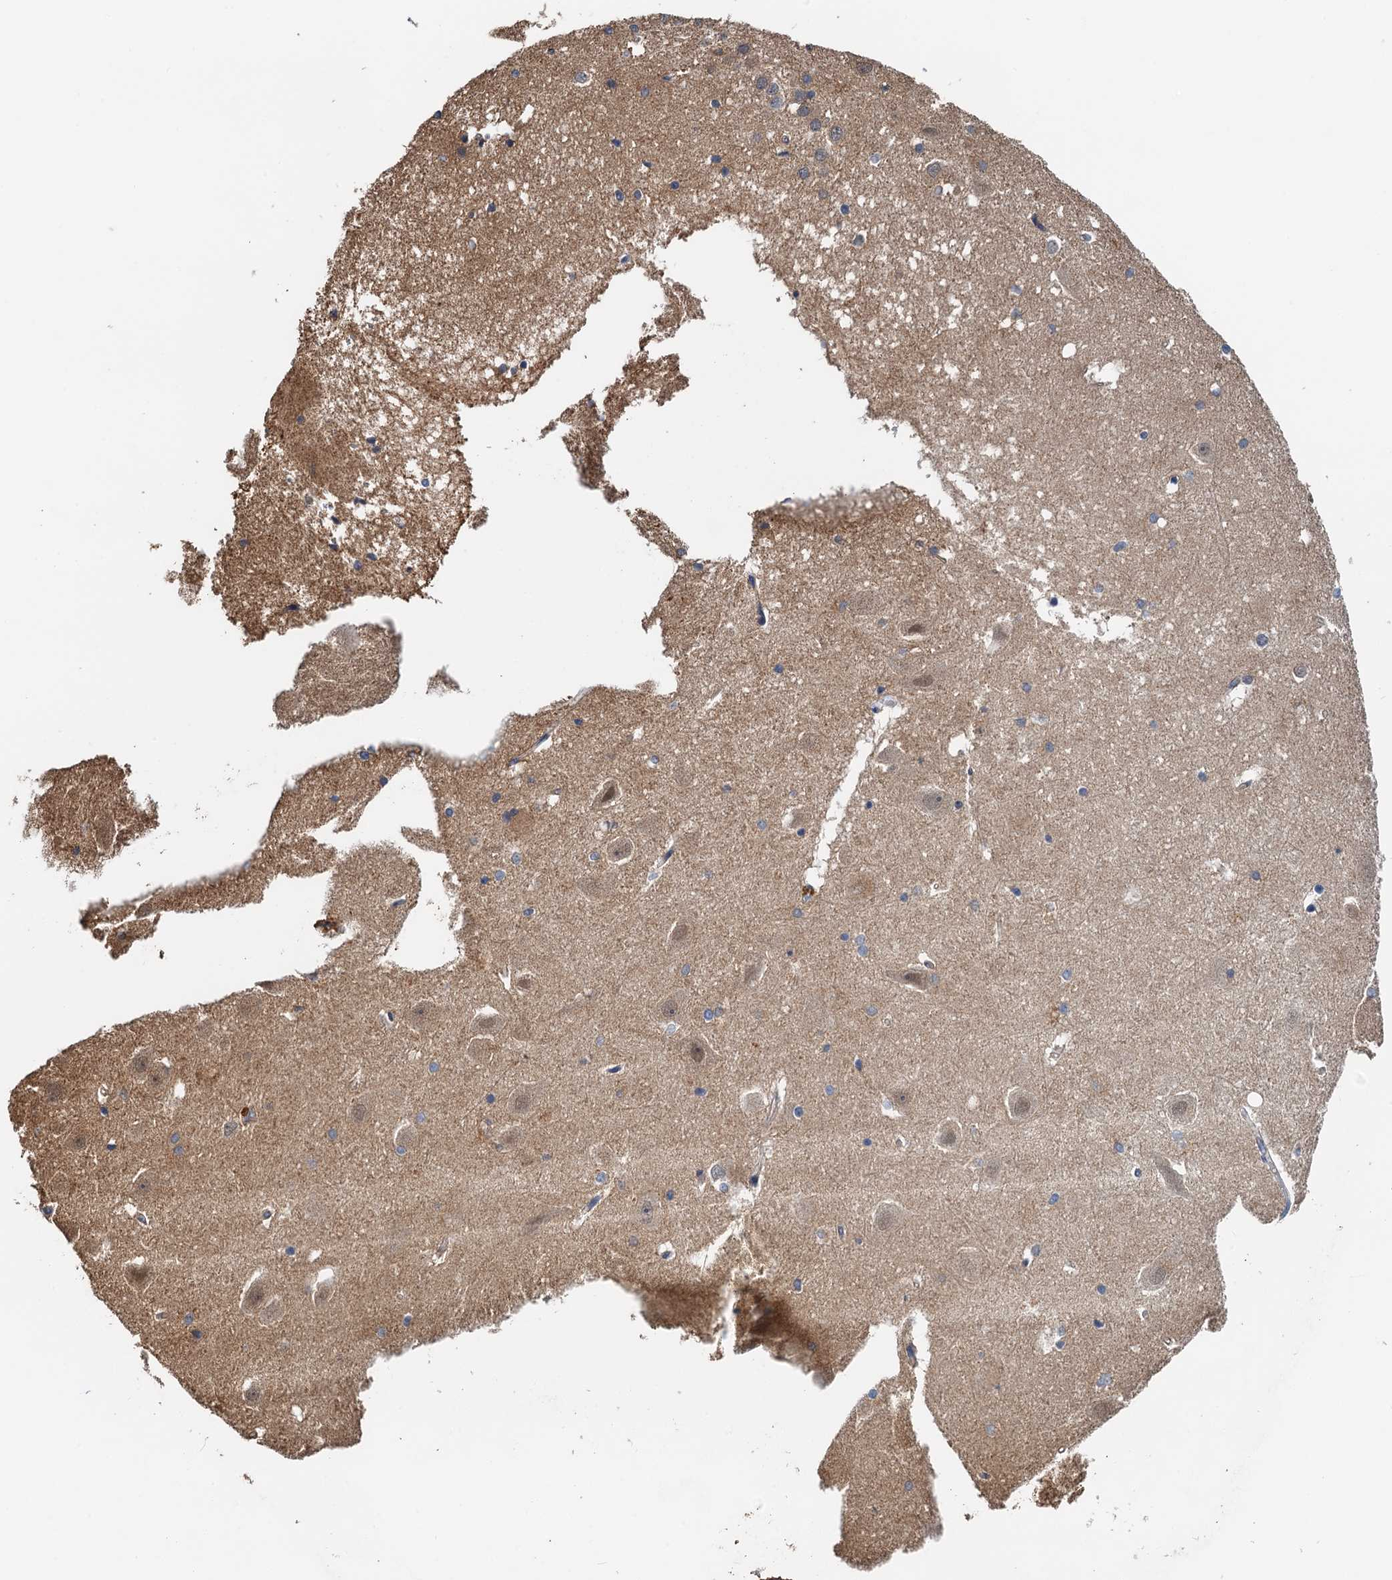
{"staining": {"intensity": "moderate", "quantity": "<25%", "location": "cytoplasmic/membranous"}, "tissue": "hippocampus", "cell_type": "Glial cells", "image_type": "normal", "snomed": [{"axis": "morphology", "description": "Normal tissue, NOS"}, {"axis": "topography", "description": "Hippocampus"}], "caption": "The photomicrograph demonstrates staining of unremarkable hippocampus, revealing moderate cytoplasmic/membranous protein positivity (brown color) within glial cells.", "gene": "ZNF606", "patient": {"sex": "female", "age": 52}}